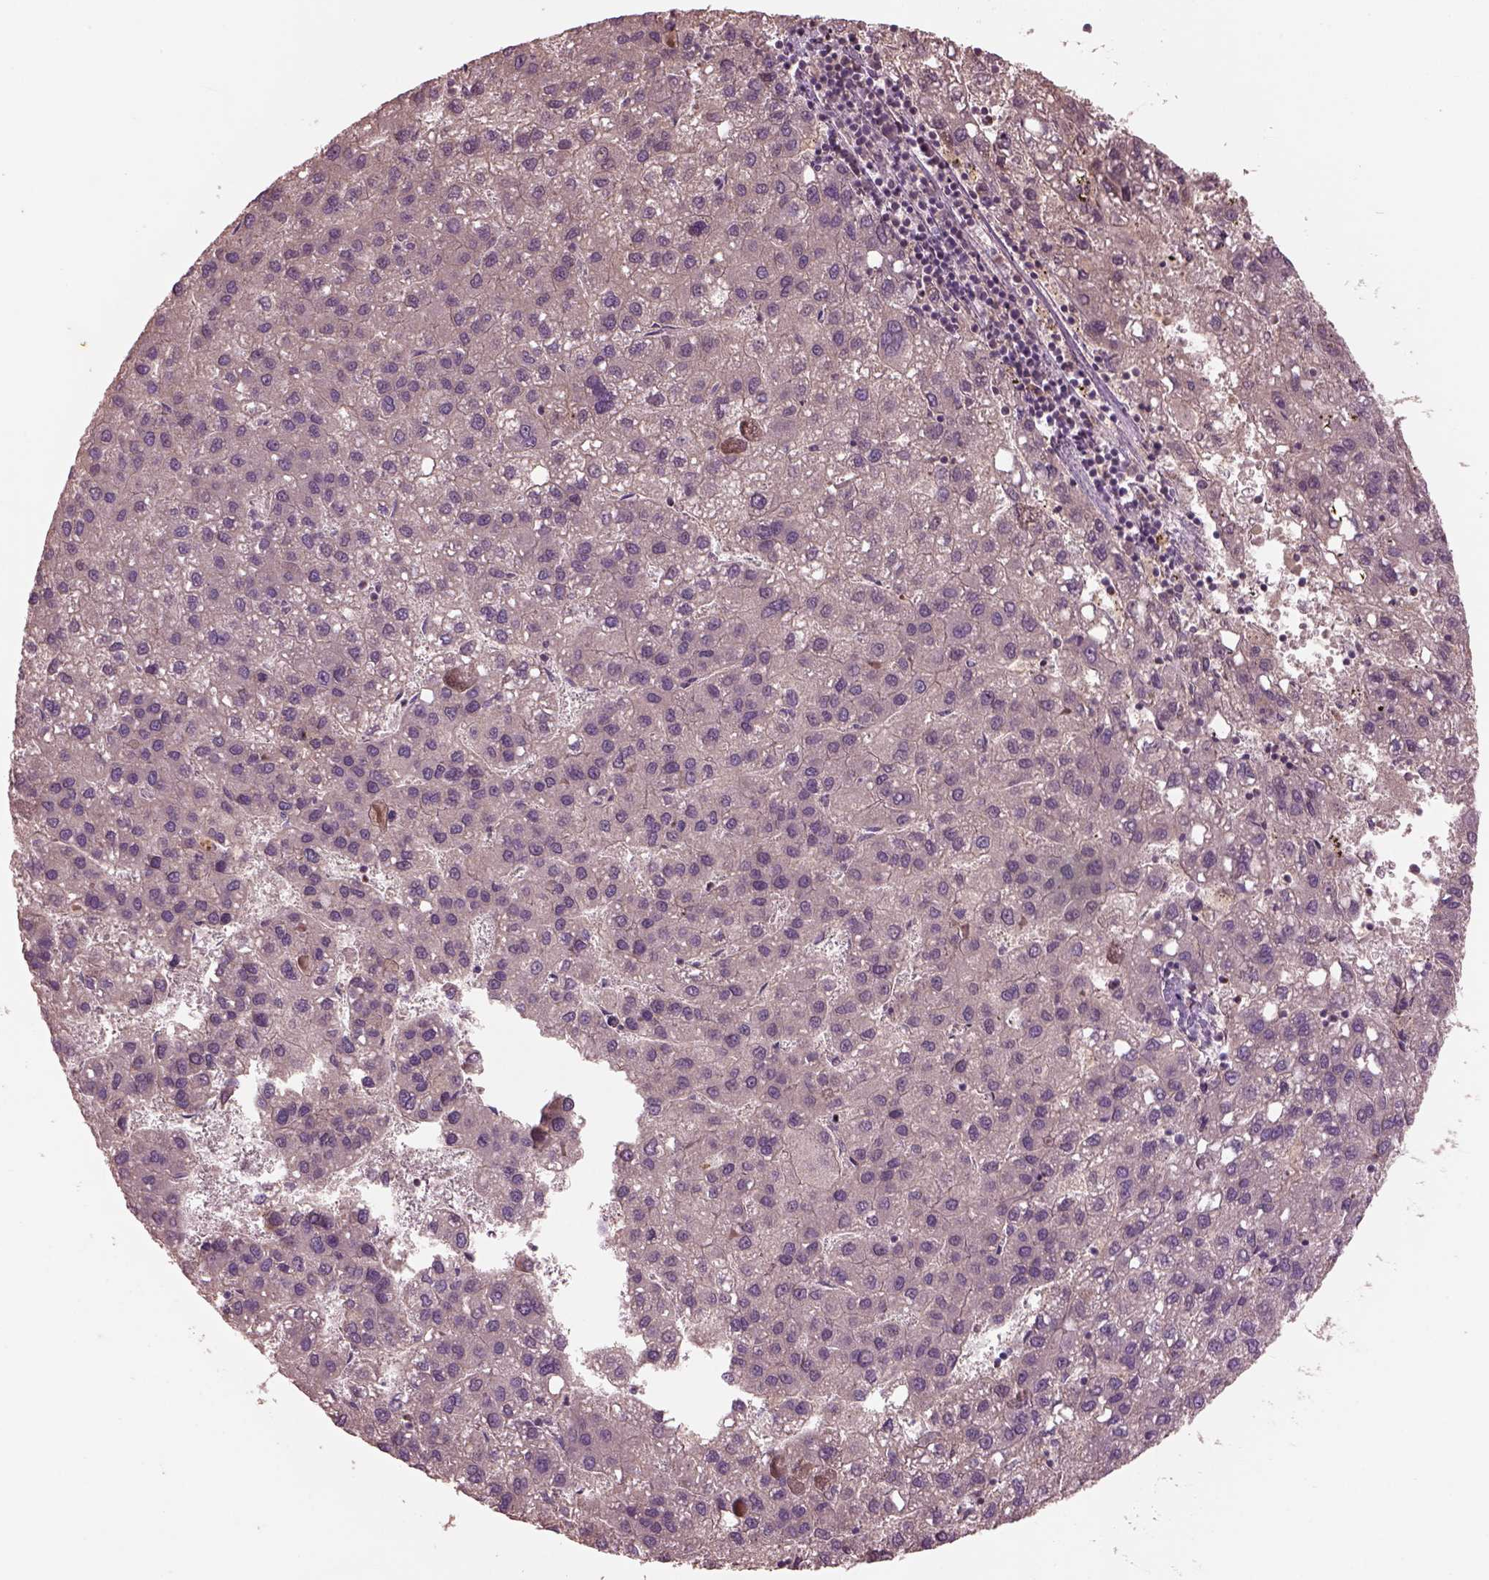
{"staining": {"intensity": "negative", "quantity": "none", "location": "none"}, "tissue": "liver cancer", "cell_type": "Tumor cells", "image_type": "cancer", "snomed": [{"axis": "morphology", "description": "Carcinoma, Hepatocellular, NOS"}, {"axis": "topography", "description": "Liver"}], "caption": "Tumor cells are negative for brown protein staining in liver cancer.", "gene": "PTX4", "patient": {"sex": "female", "age": 82}}